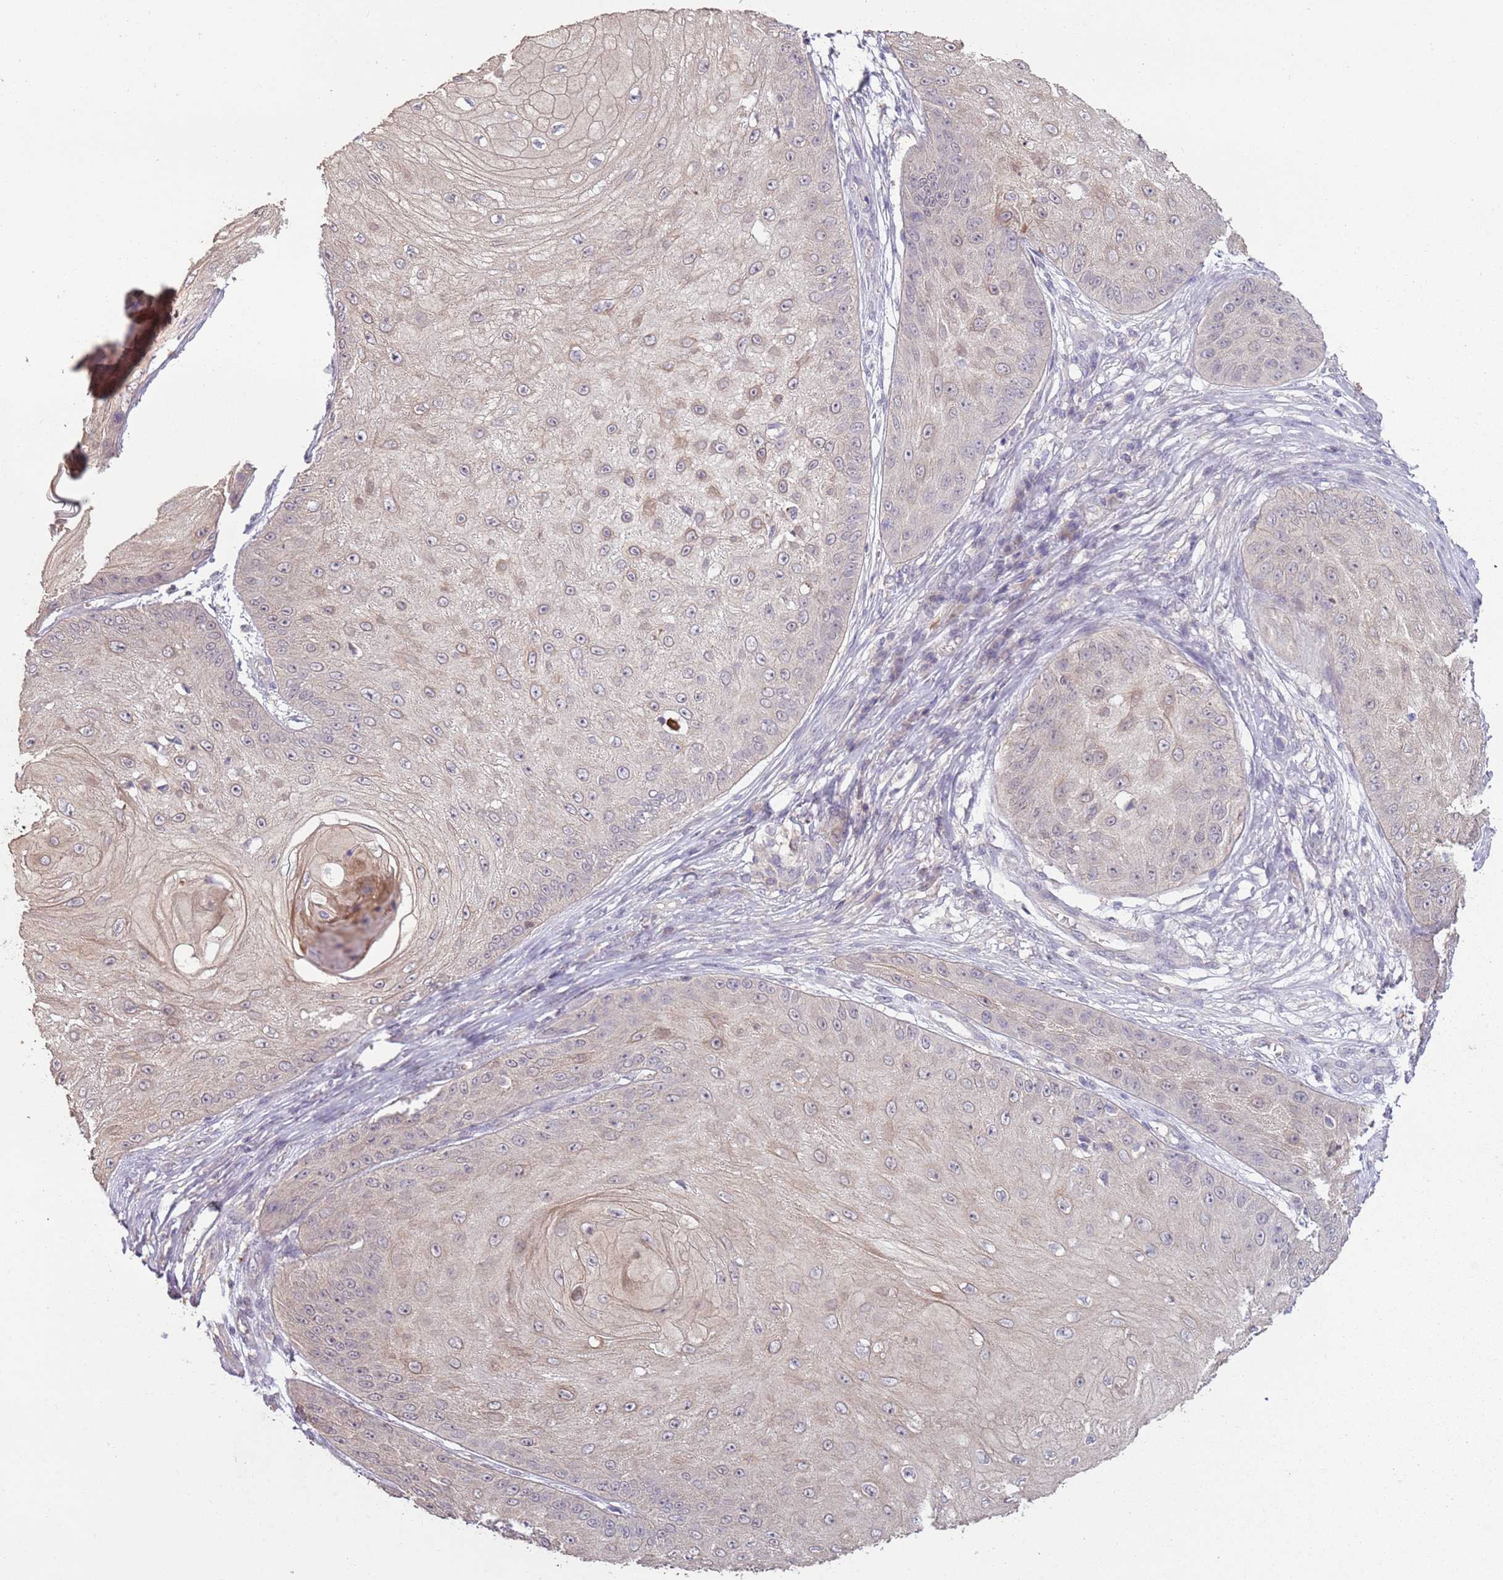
{"staining": {"intensity": "weak", "quantity": "<25%", "location": "cytoplasmic/membranous"}, "tissue": "skin cancer", "cell_type": "Tumor cells", "image_type": "cancer", "snomed": [{"axis": "morphology", "description": "Squamous cell carcinoma, NOS"}, {"axis": "topography", "description": "Skin"}], "caption": "This is an immunohistochemistry image of skin squamous cell carcinoma. There is no expression in tumor cells.", "gene": "TEKT4", "patient": {"sex": "male", "age": 70}}